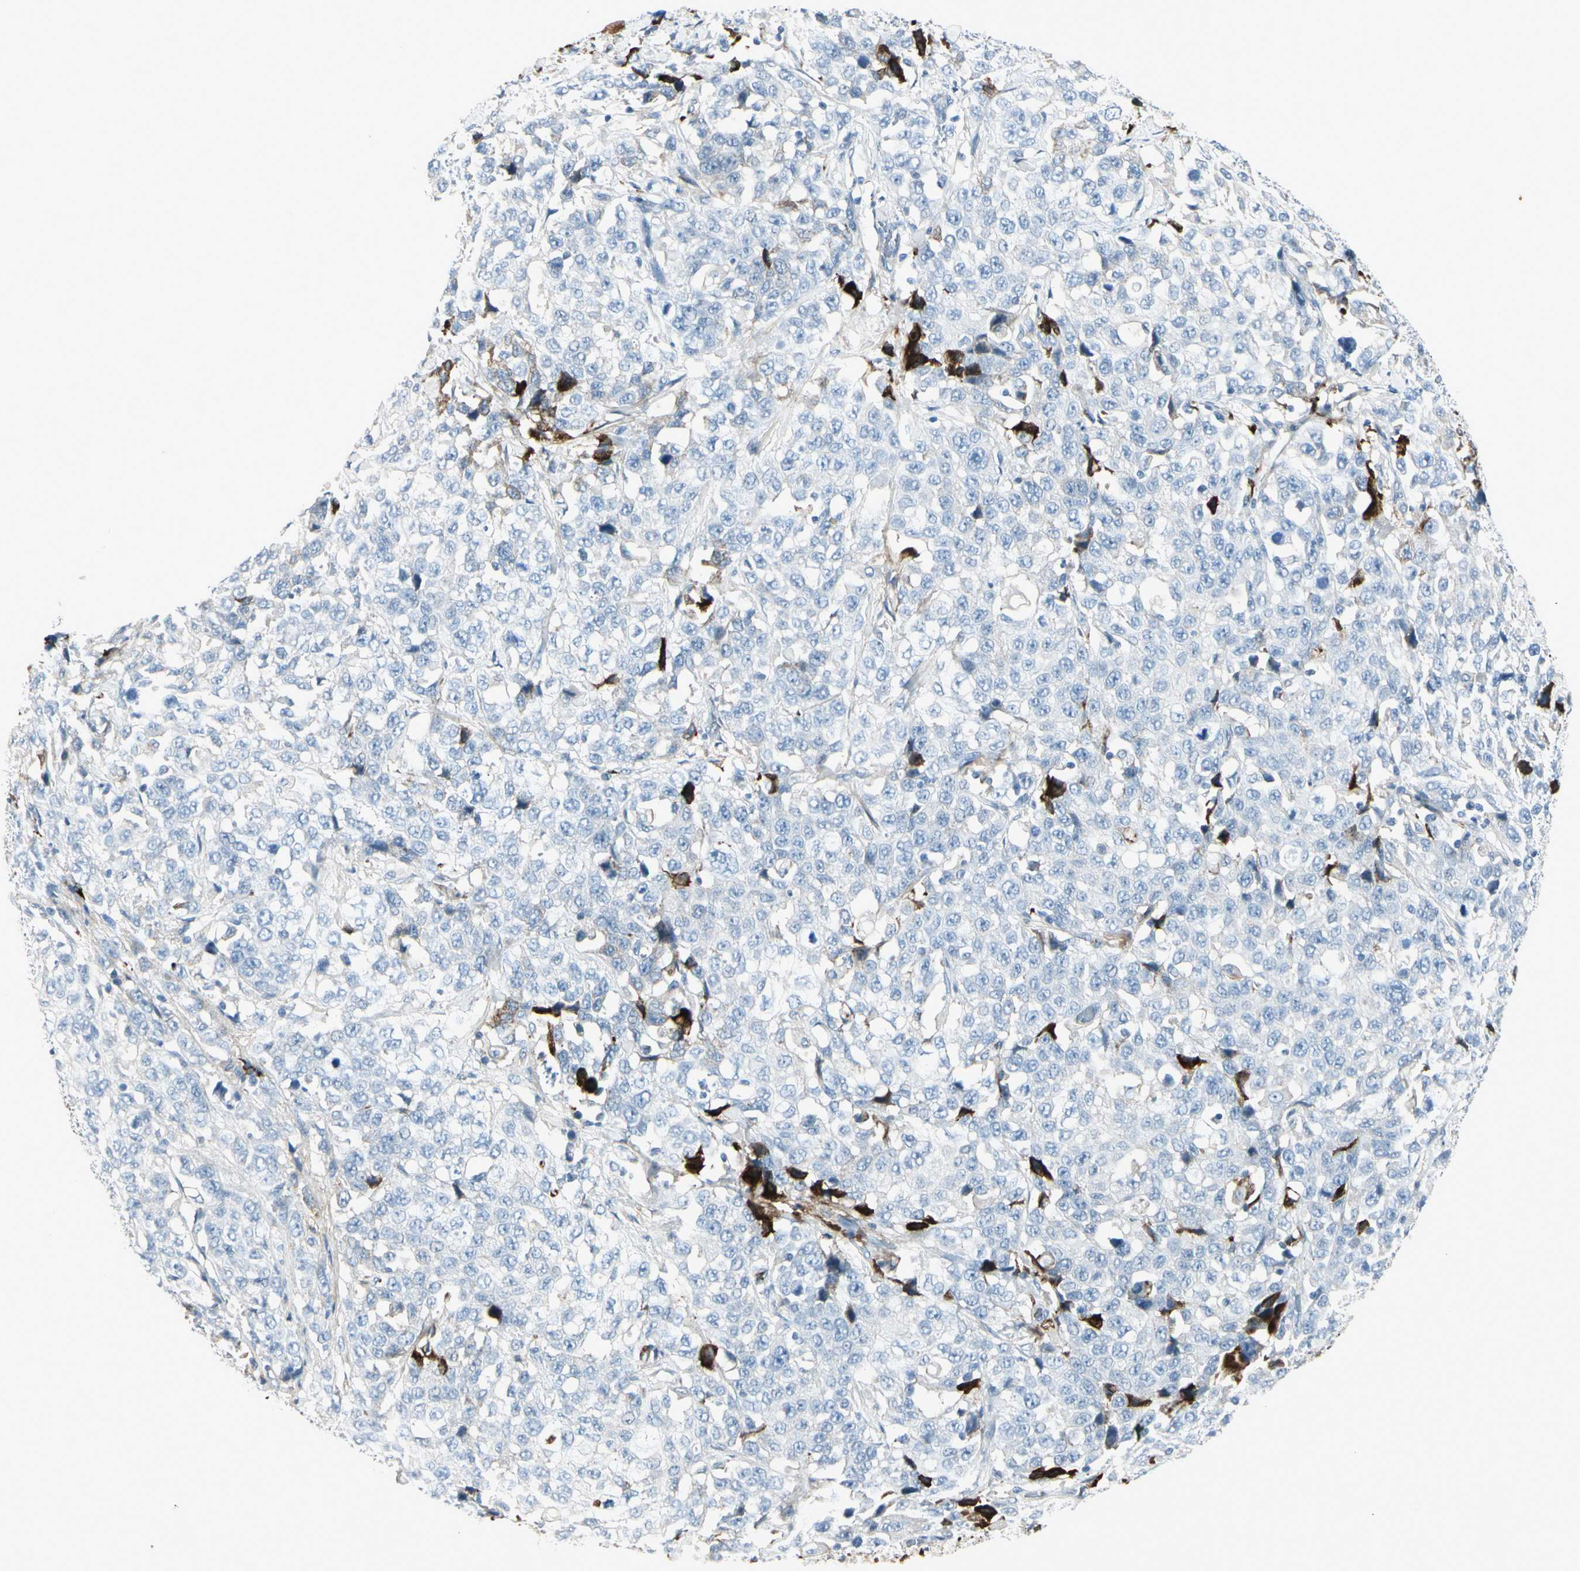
{"staining": {"intensity": "negative", "quantity": "none", "location": "none"}, "tissue": "stomach cancer", "cell_type": "Tumor cells", "image_type": "cancer", "snomed": [{"axis": "morphology", "description": "Normal tissue, NOS"}, {"axis": "morphology", "description": "Adenocarcinoma, NOS"}, {"axis": "topography", "description": "Stomach"}], "caption": "Stomach cancer (adenocarcinoma) was stained to show a protein in brown. There is no significant staining in tumor cells.", "gene": "IGHG1", "patient": {"sex": "male", "age": 48}}